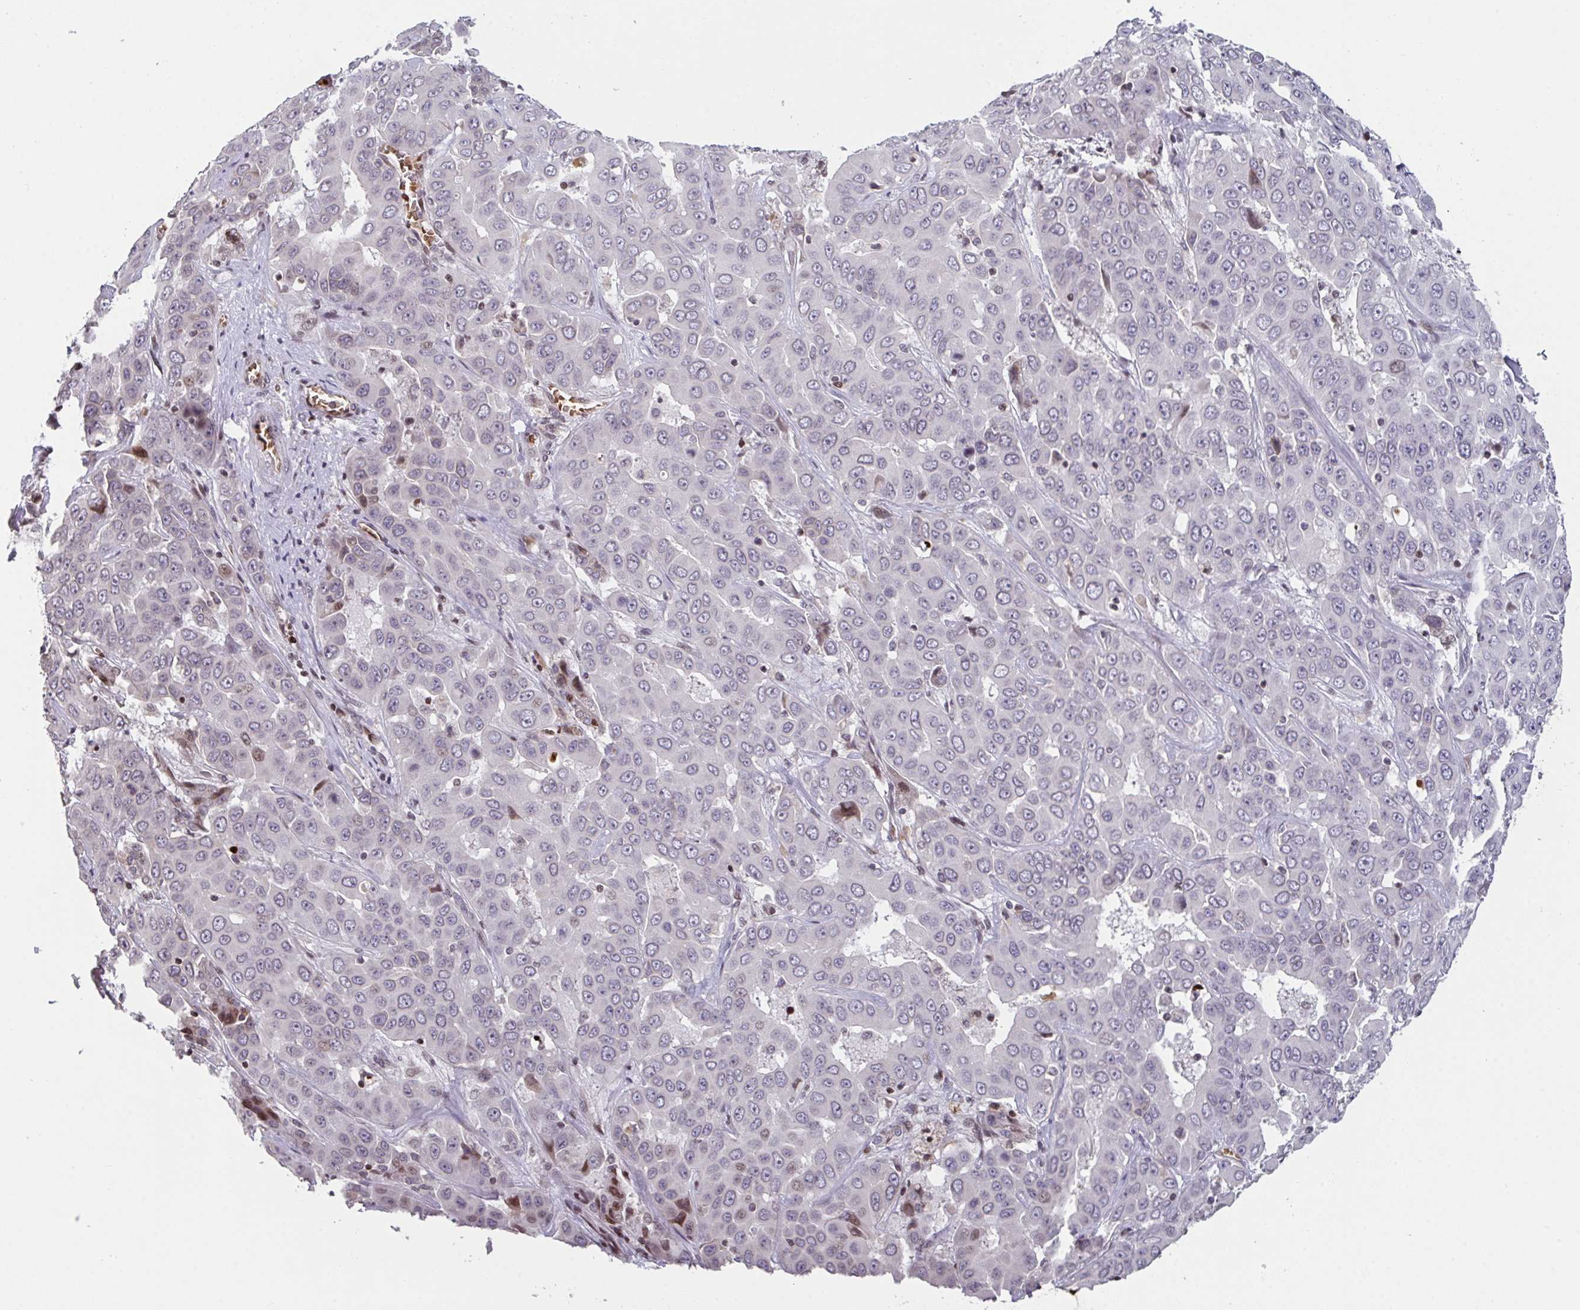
{"staining": {"intensity": "moderate", "quantity": "<25%", "location": "nuclear"}, "tissue": "liver cancer", "cell_type": "Tumor cells", "image_type": "cancer", "snomed": [{"axis": "morphology", "description": "Cholangiocarcinoma"}, {"axis": "topography", "description": "Liver"}], "caption": "The immunohistochemical stain shows moderate nuclear expression in tumor cells of liver cancer tissue.", "gene": "PCDHB8", "patient": {"sex": "female", "age": 52}}